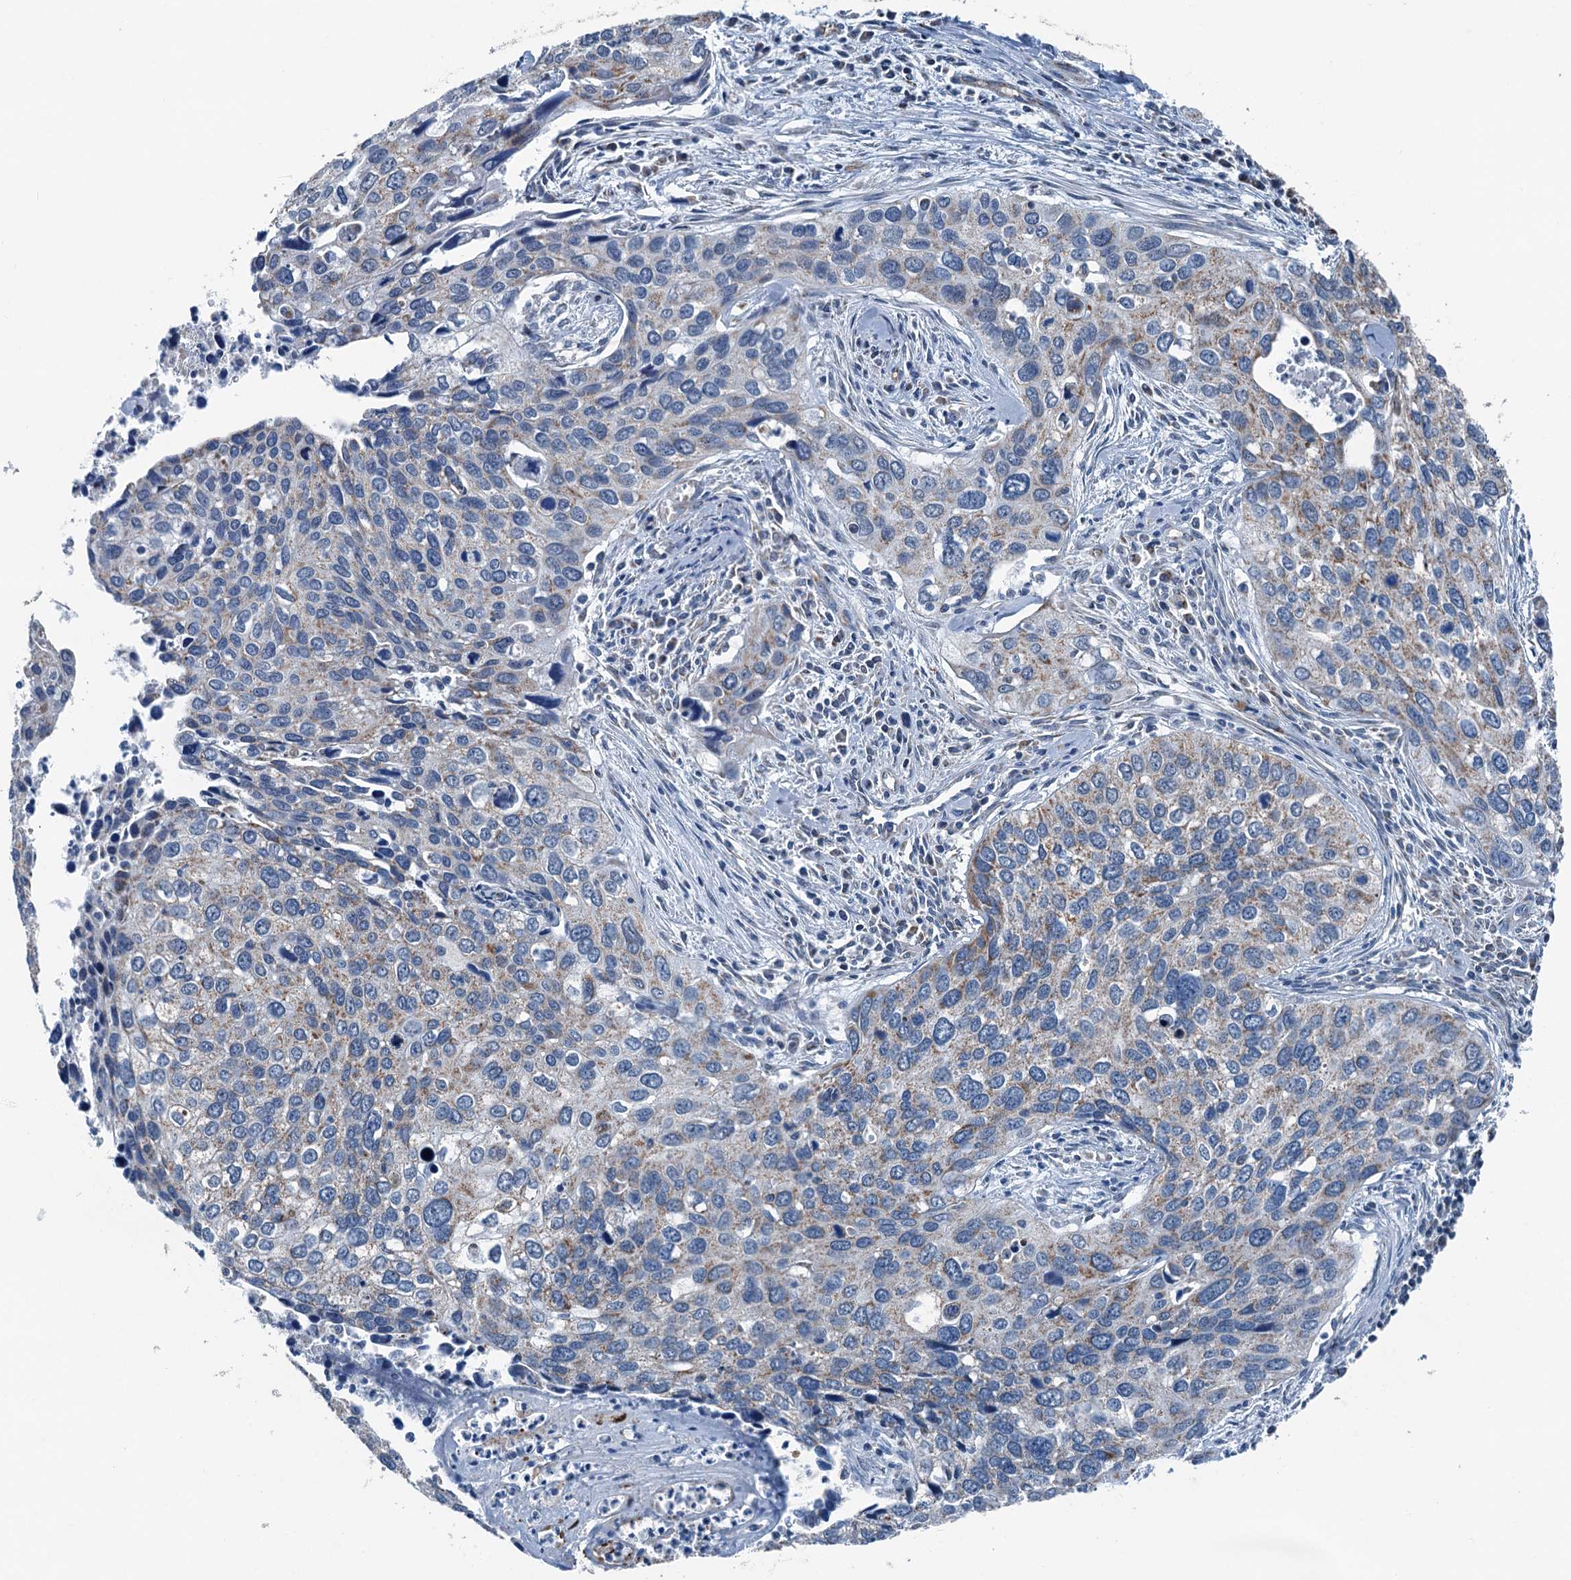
{"staining": {"intensity": "weak", "quantity": "25%-75%", "location": "cytoplasmic/membranous"}, "tissue": "cervical cancer", "cell_type": "Tumor cells", "image_type": "cancer", "snomed": [{"axis": "morphology", "description": "Squamous cell carcinoma, NOS"}, {"axis": "topography", "description": "Cervix"}], "caption": "This is an image of immunohistochemistry (IHC) staining of squamous cell carcinoma (cervical), which shows weak staining in the cytoplasmic/membranous of tumor cells.", "gene": "TRPT1", "patient": {"sex": "female", "age": 55}}